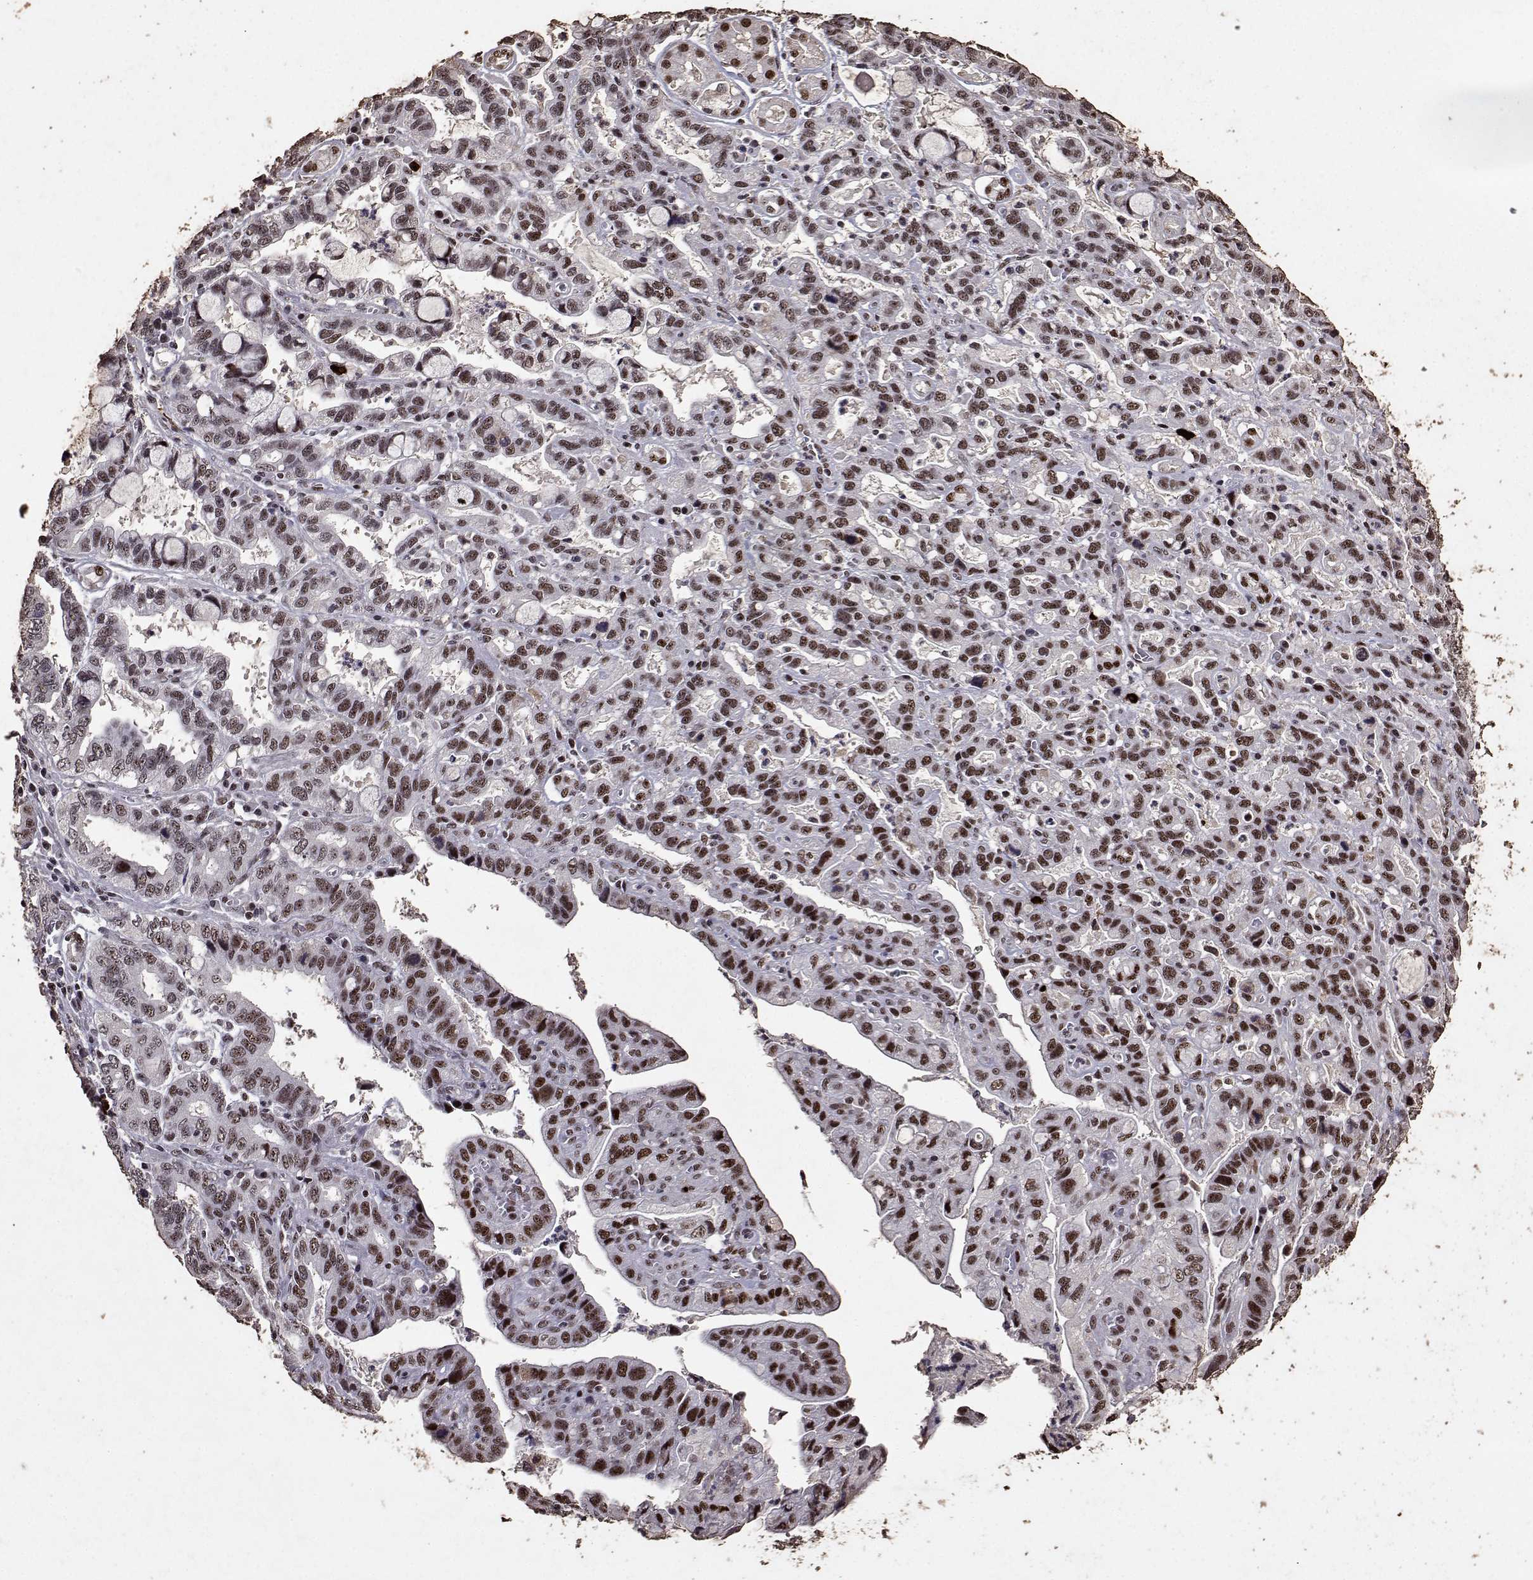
{"staining": {"intensity": "moderate", "quantity": ">75%", "location": "nuclear"}, "tissue": "stomach cancer", "cell_type": "Tumor cells", "image_type": "cancer", "snomed": [{"axis": "morphology", "description": "Adenocarcinoma, NOS"}, {"axis": "topography", "description": "Stomach, lower"}], "caption": "The immunohistochemical stain highlights moderate nuclear expression in tumor cells of stomach cancer (adenocarcinoma) tissue.", "gene": "TOE1", "patient": {"sex": "female", "age": 76}}